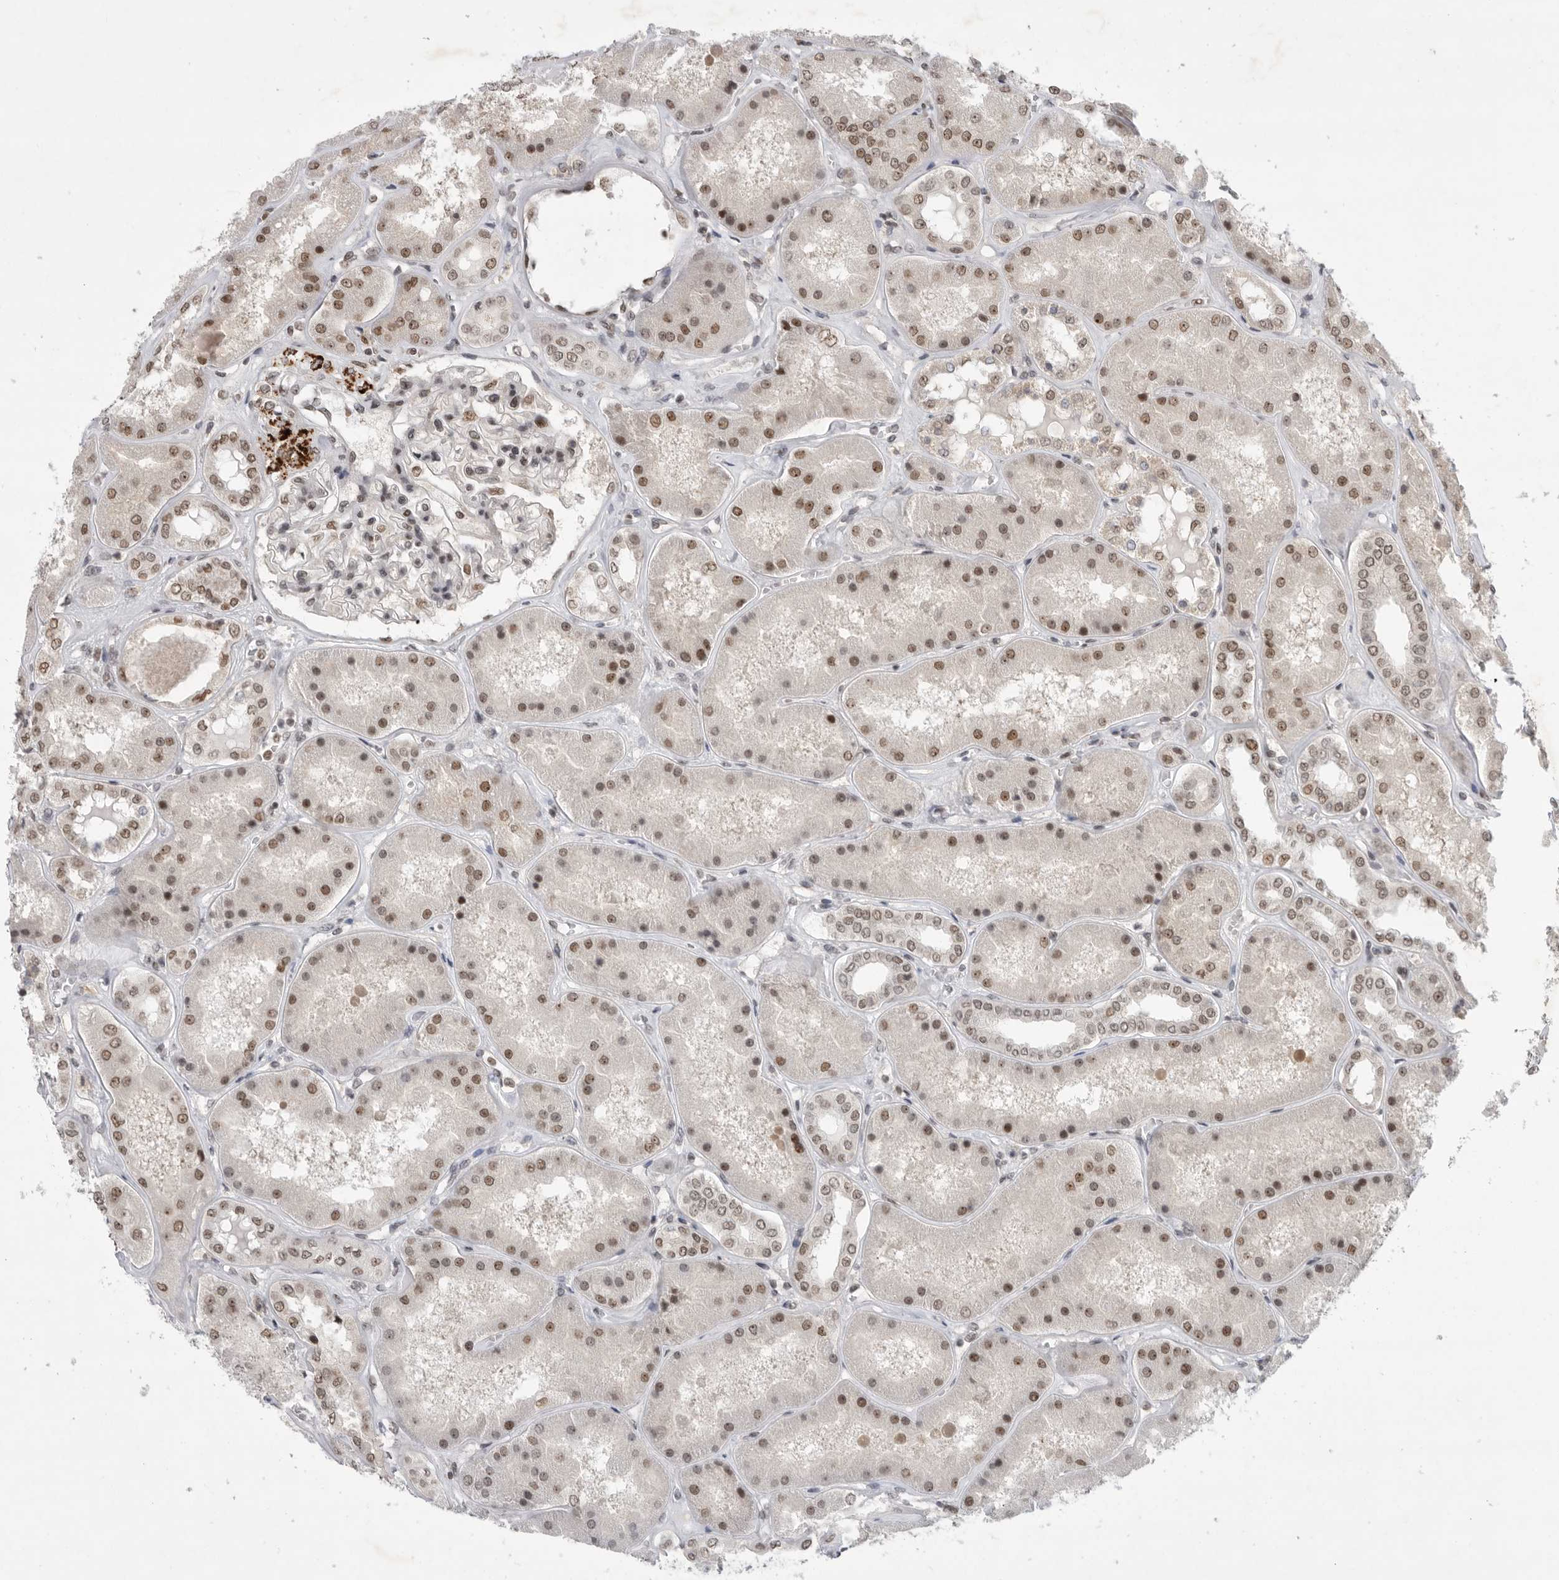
{"staining": {"intensity": "strong", "quantity": "25%-75%", "location": "nuclear"}, "tissue": "kidney", "cell_type": "Cells in glomeruli", "image_type": "normal", "snomed": [{"axis": "morphology", "description": "Normal tissue, NOS"}, {"axis": "topography", "description": "Kidney"}], "caption": "Kidney stained with DAB (3,3'-diaminobenzidine) immunohistochemistry (IHC) shows high levels of strong nuclear expression in about 25%-75% of cells in glomeruli.", "gene": "ZNF830", "patient": {"sex": "female", "age": 56}}